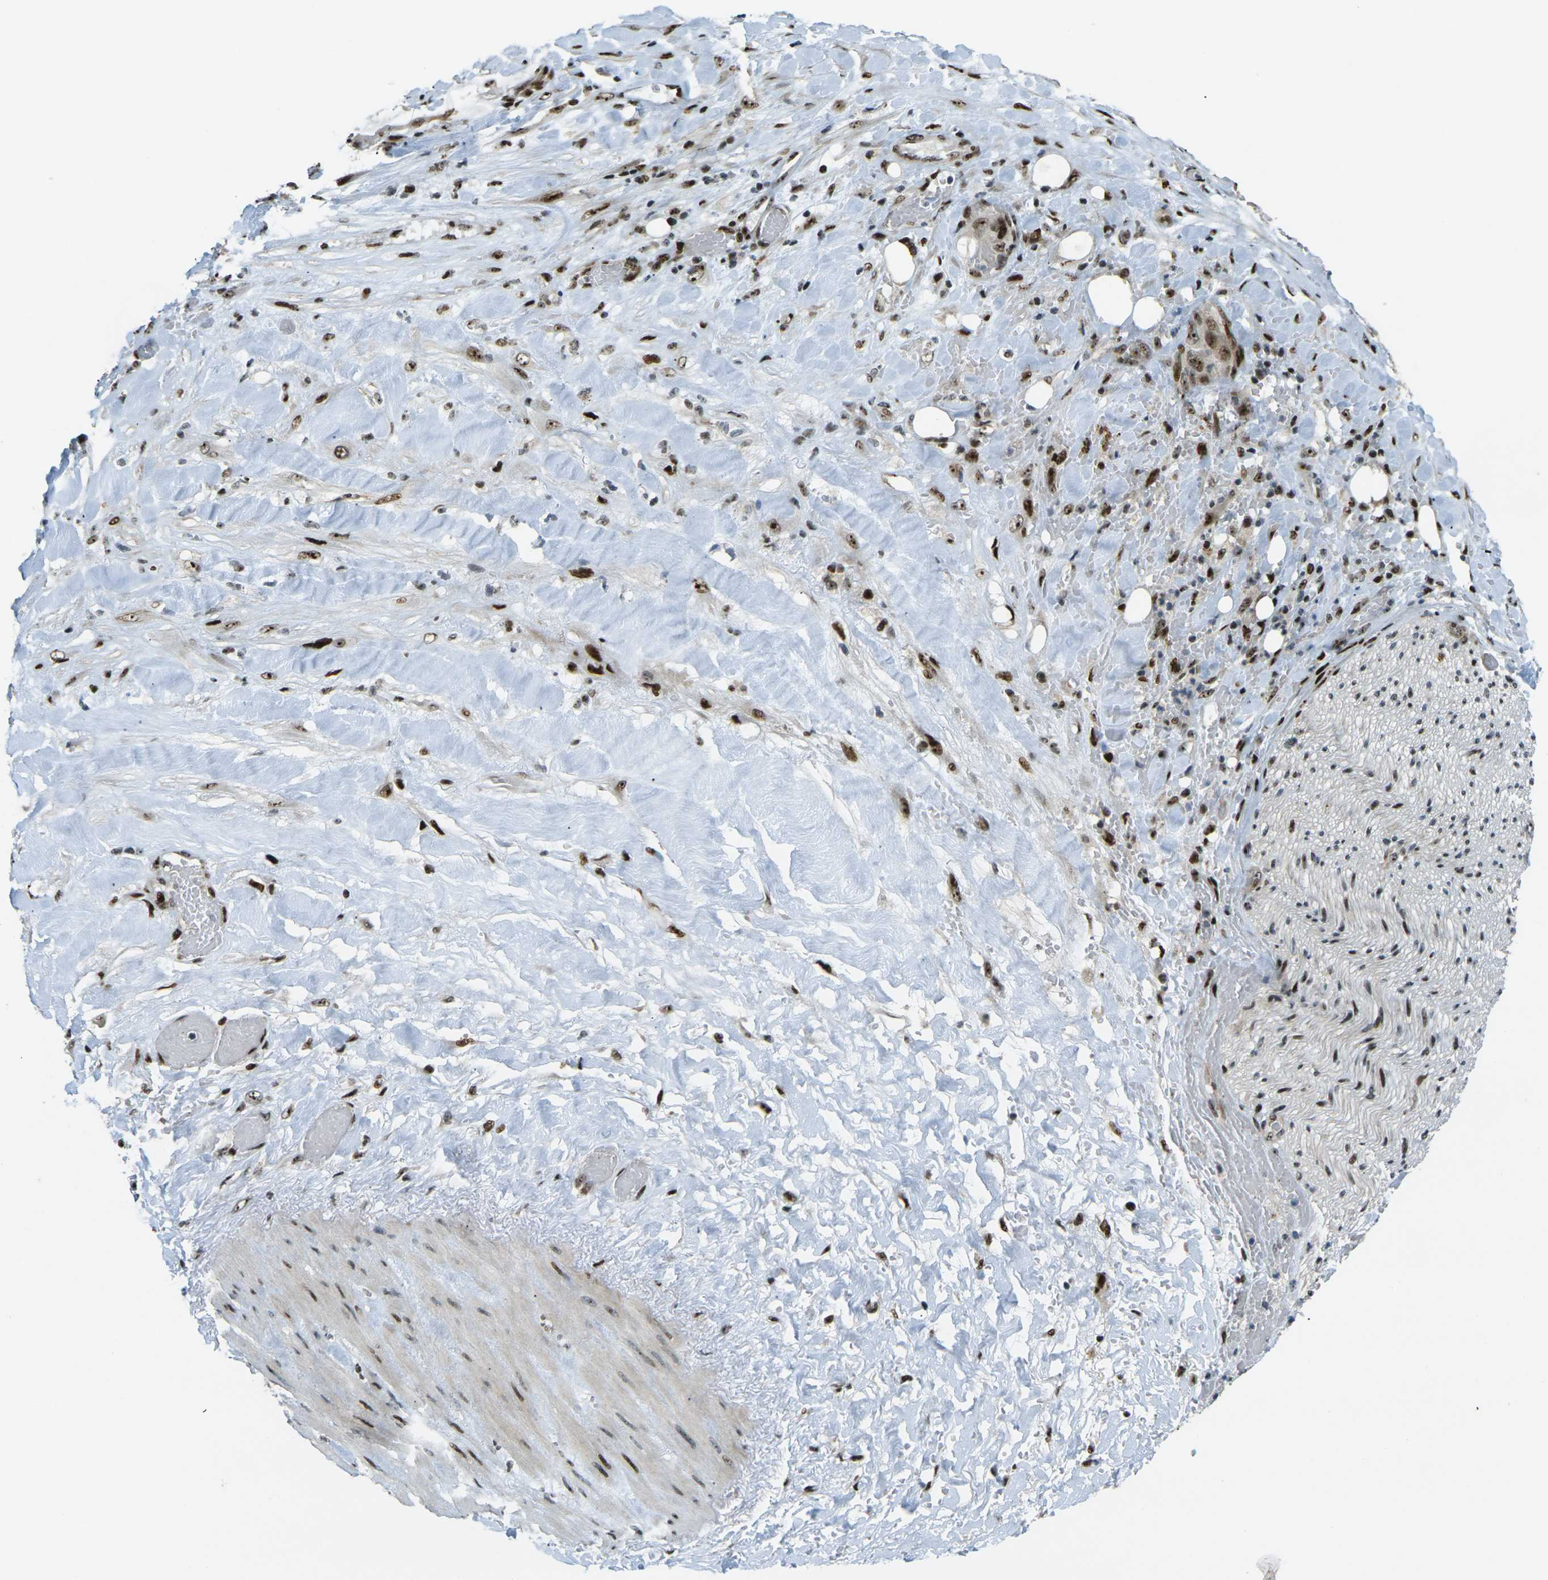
{"staining": {"intensity": "strong", "quantity": ">75%", "location": "nuclear"}, "tissue": "liver cancer", "cell_type": "Tumor cells", "image_type": "cancer", "snomed": [{"axis": "morphology", "description": "Cholangiocarcinoma"}, {"axis": "topography", "description": "Liver"}], "caption": "IHC histopathology image of neoplastic tissue: human liver cholangiocarcinoma stained using IHC displays high levels of strong protein expression localized specifically in the nuclear of tumor cells, appearing as a nuclear brown color.", "gene": "UBE2C", "patient": {"sex": "female", "age": 61}}